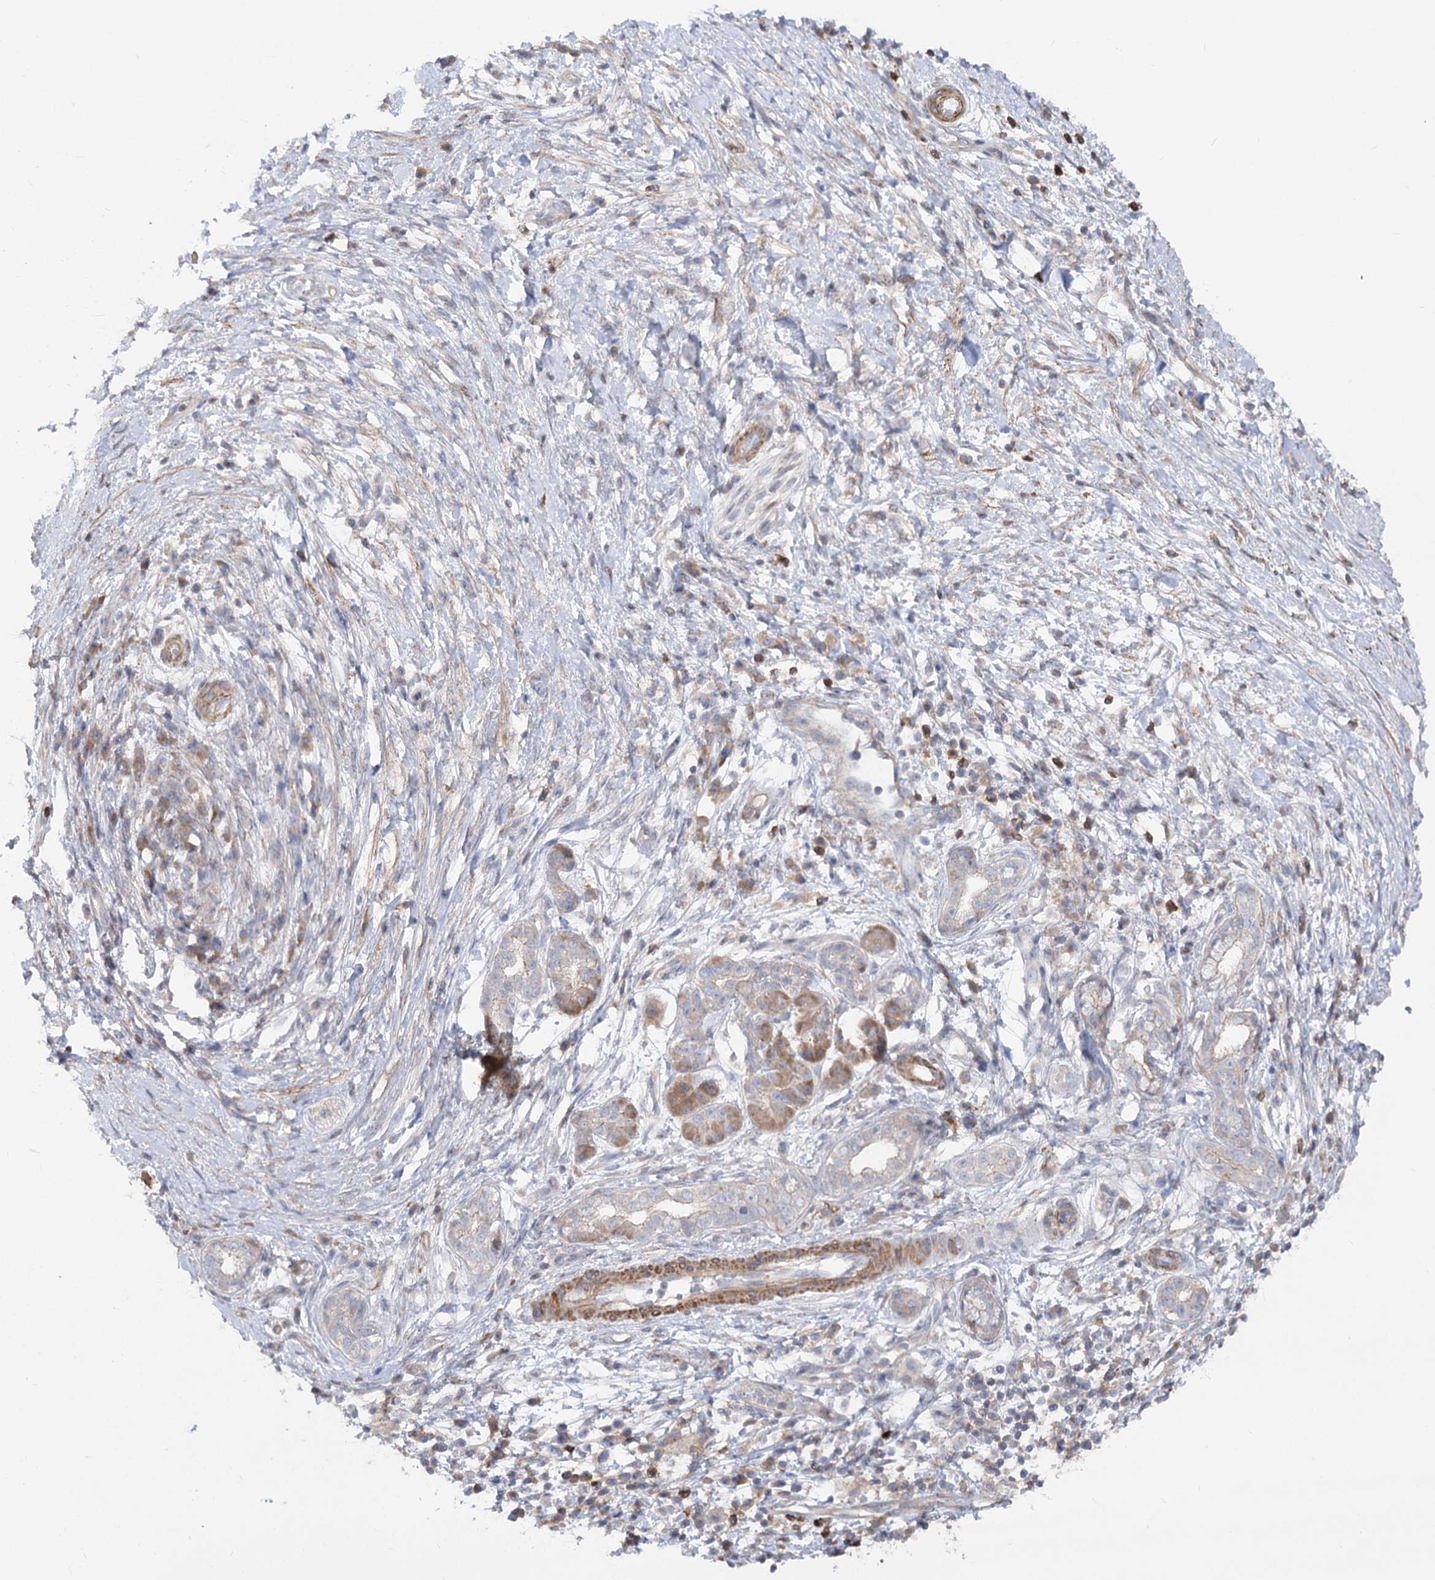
{"staining": {"intensity": "moderate", "quantity": "<25%", "location": "cytoplasmic/membranous"}, "tissue": "pancreatic cancer", "cell_type": "Tumor cells", "image_type": "cancer", "snomed": [{"axis": "morphology", "description": "Adenocarcinoma, NOS"}, {"axis": "topography", "description": "Pancreas"}], "caption": "Immunohistochemistry (IHC) micrograph of human pancreatic cancer stained for a protein (brown), which reveals low levels of moderate cytoplasmic/membranous positivity in approximately <25% of tumor cells.", "gene": "LARP1B", "patient": {"sex": "male", "age": 68}}